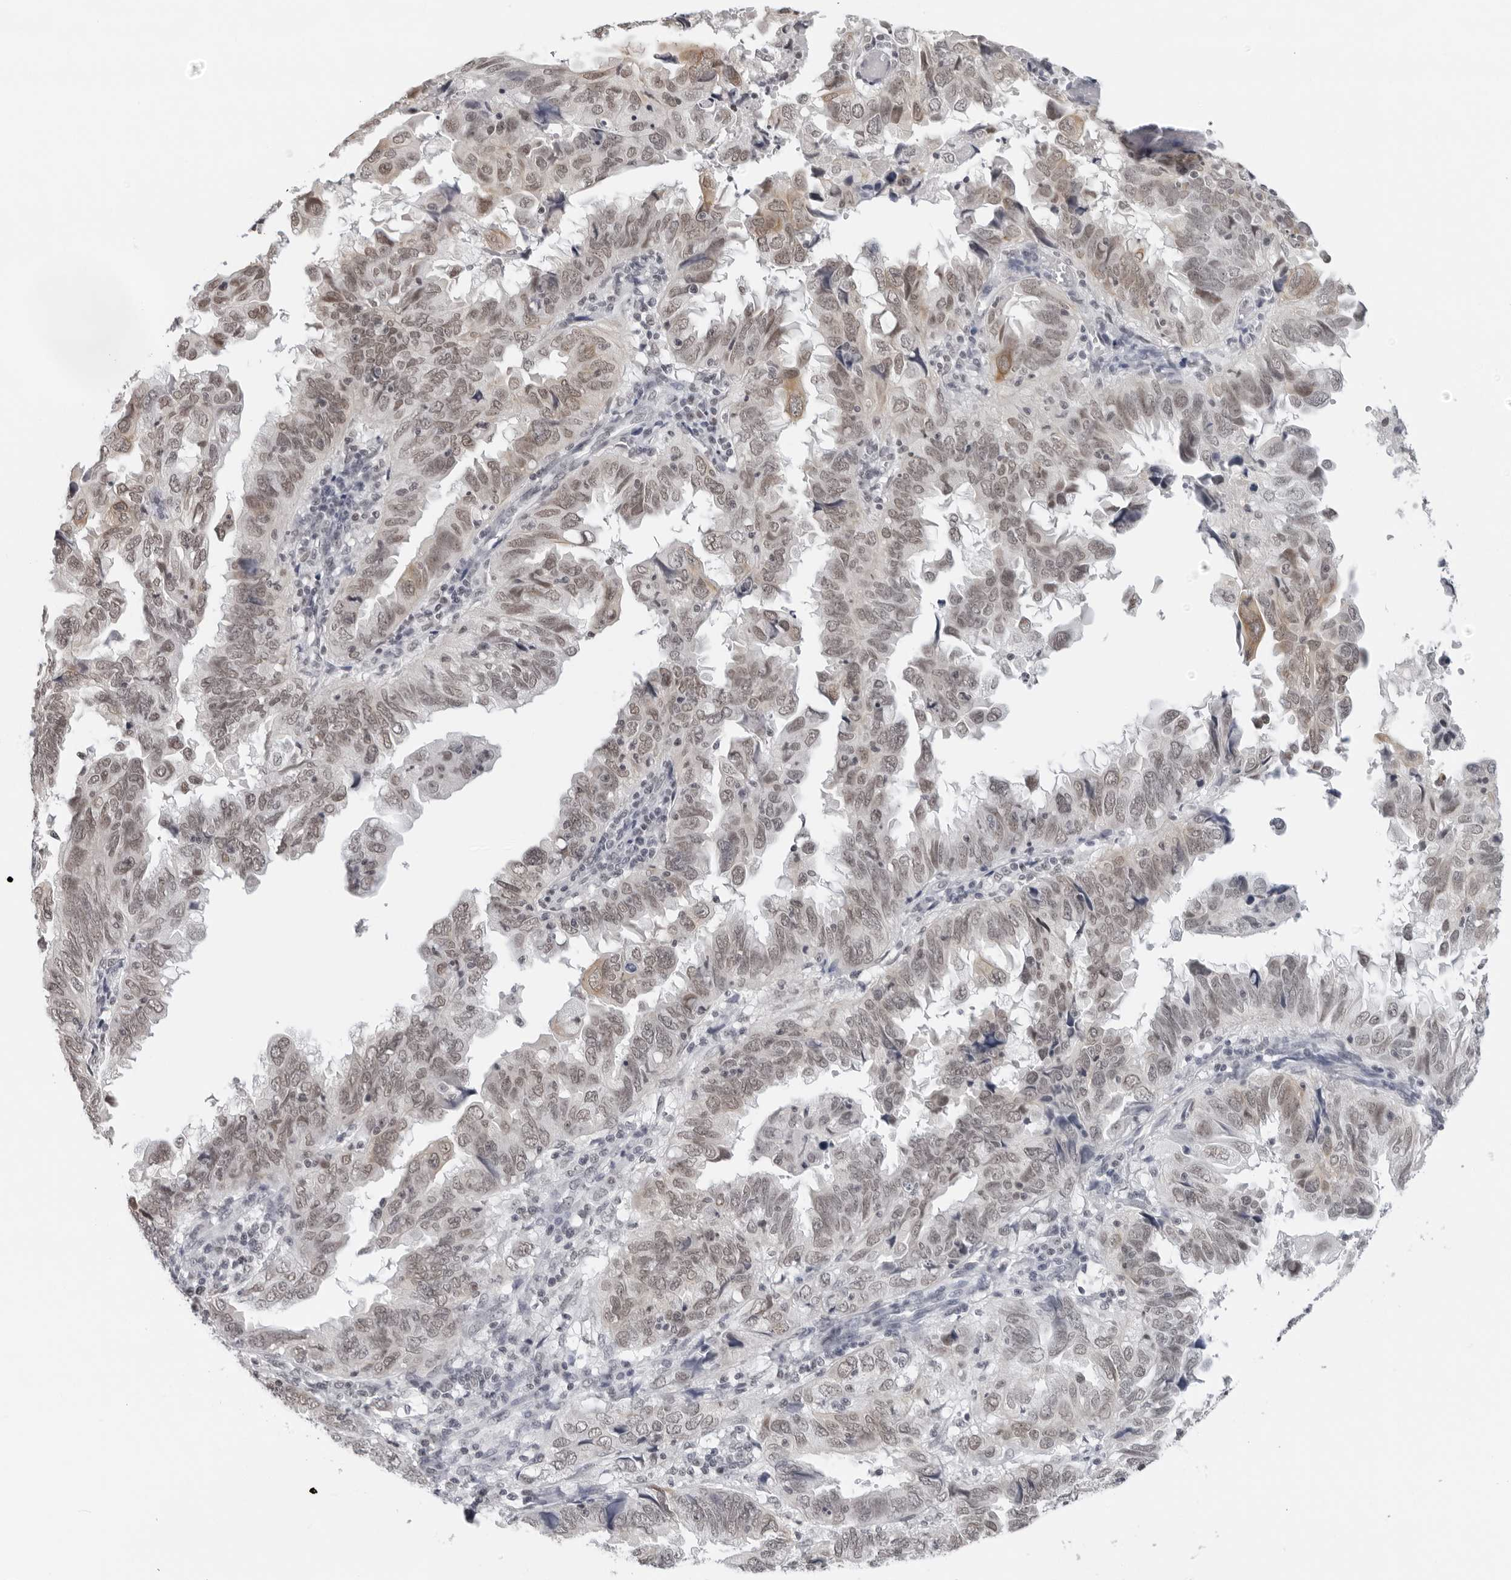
{"staining": {"intensity": "weak", "quantity": ">75%", "location": "cytoplasmic/membranous,nuclear"}, "tissue": "endometrial cancer", "cell_type": "Tumor cells", "image_type": "cancer", "snomed": [{"axis": "morphology", "description": "Adenocarcinoma, NOS"}, {"axis": "topography", "description": "Uterus"}], "caption": "Immunohistochemistry (IHC) of human endometrial cancer (adenocarcinoma) shows low levels of weak cytoplasmic/membranous and nuclear staining in about >75% of tumor cells.", "gene": "FLG2", "patient": {"sex": "female", "age": 77}}